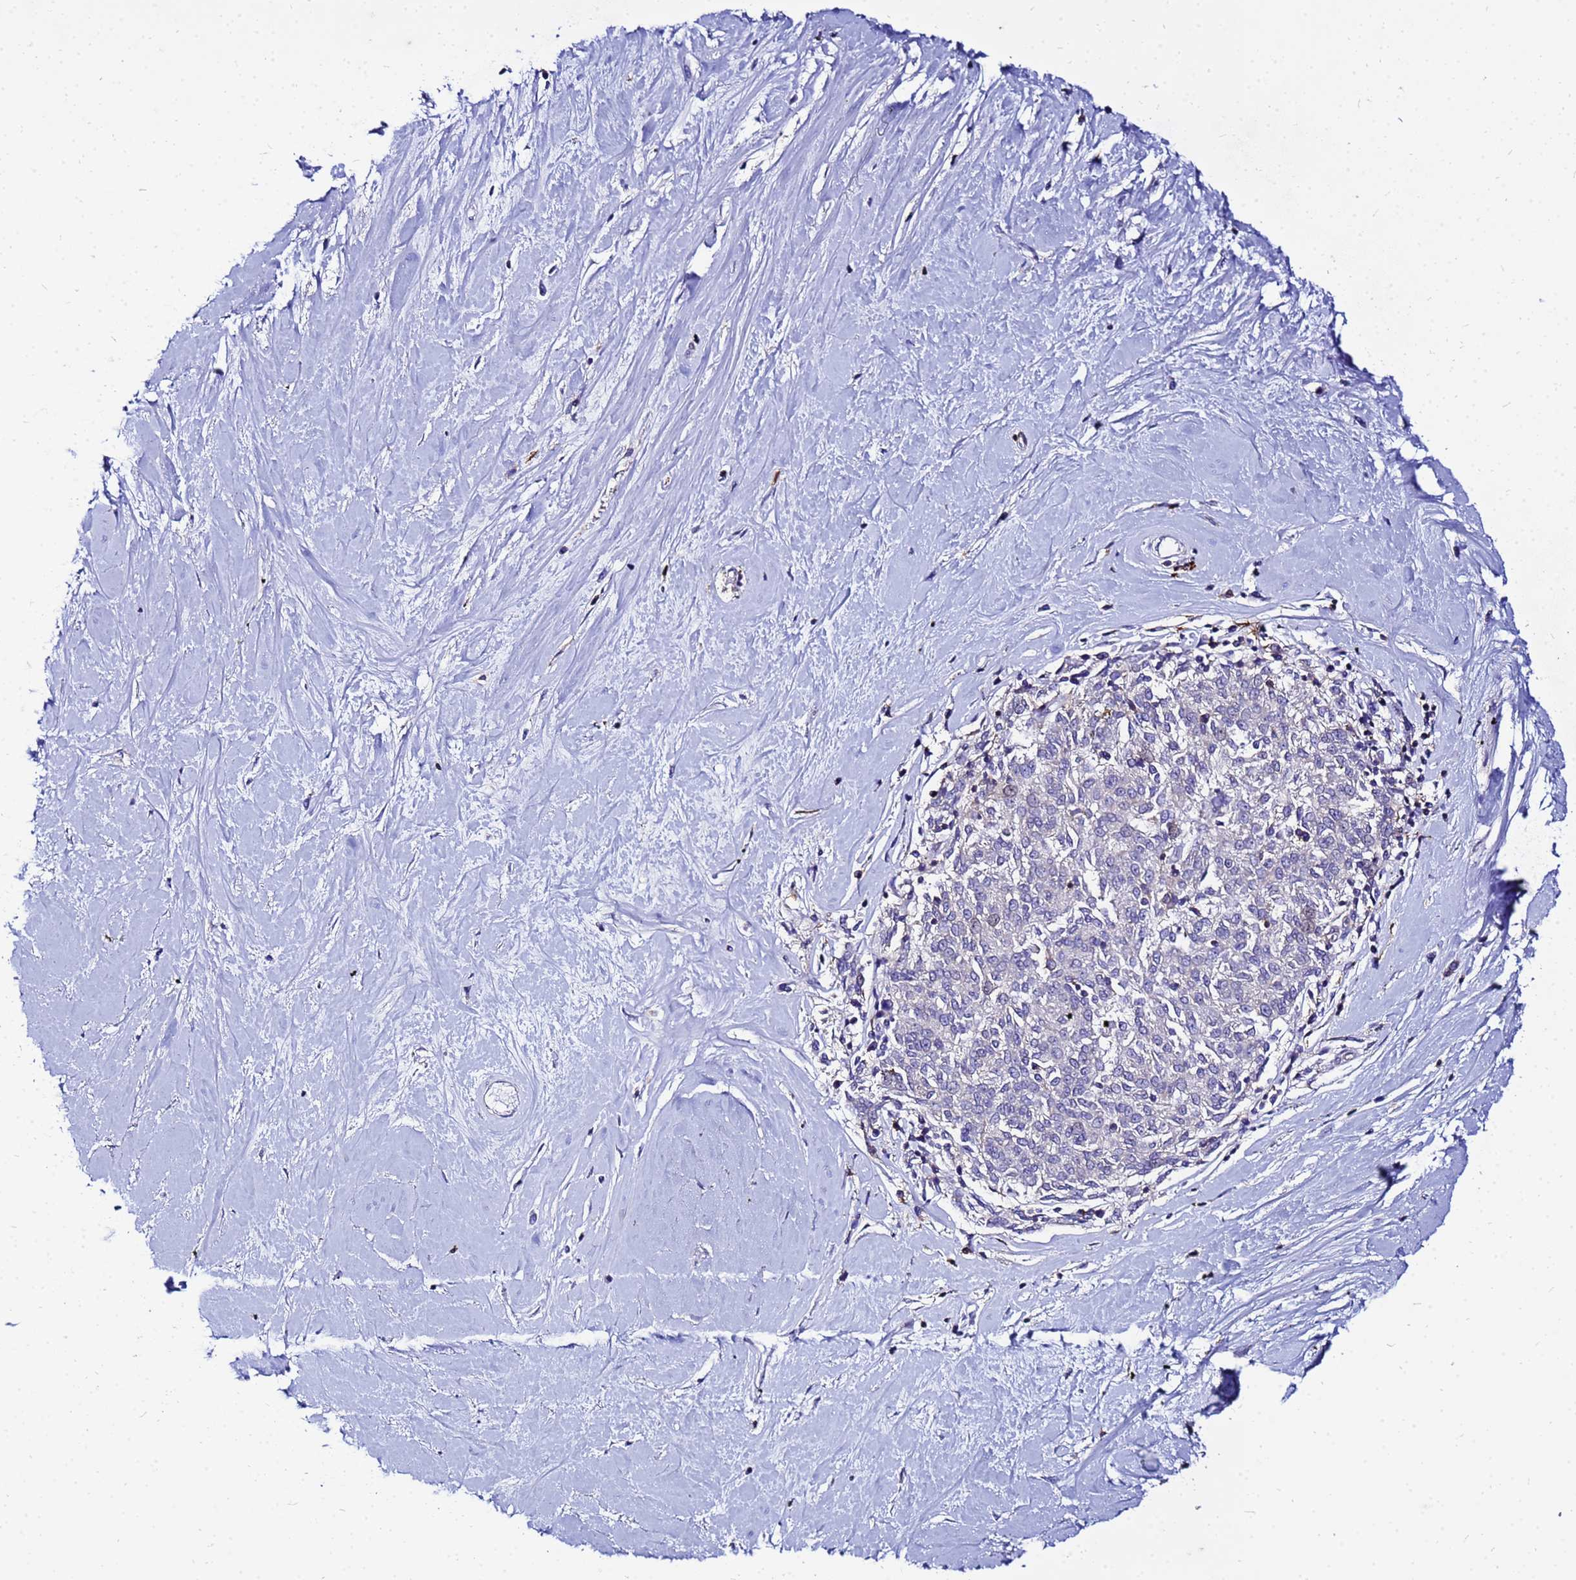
{"staining": {"intensity": "negative", "quantity": "none", "location": "none"}, "tissue": "melanoma", "cell_type": "Tumor cells", "image_type": "cancer", "snomed": [{"axis": "morphology", "description": "Malignant melanoma, NOS"}, {"axis": "topography", "description": "Skin"}], "caption": "The image shows no significant staining in tumor cells of melanoma.", "gene": "DBNDD2", "patient": {"sex": "female", "age": 72}}